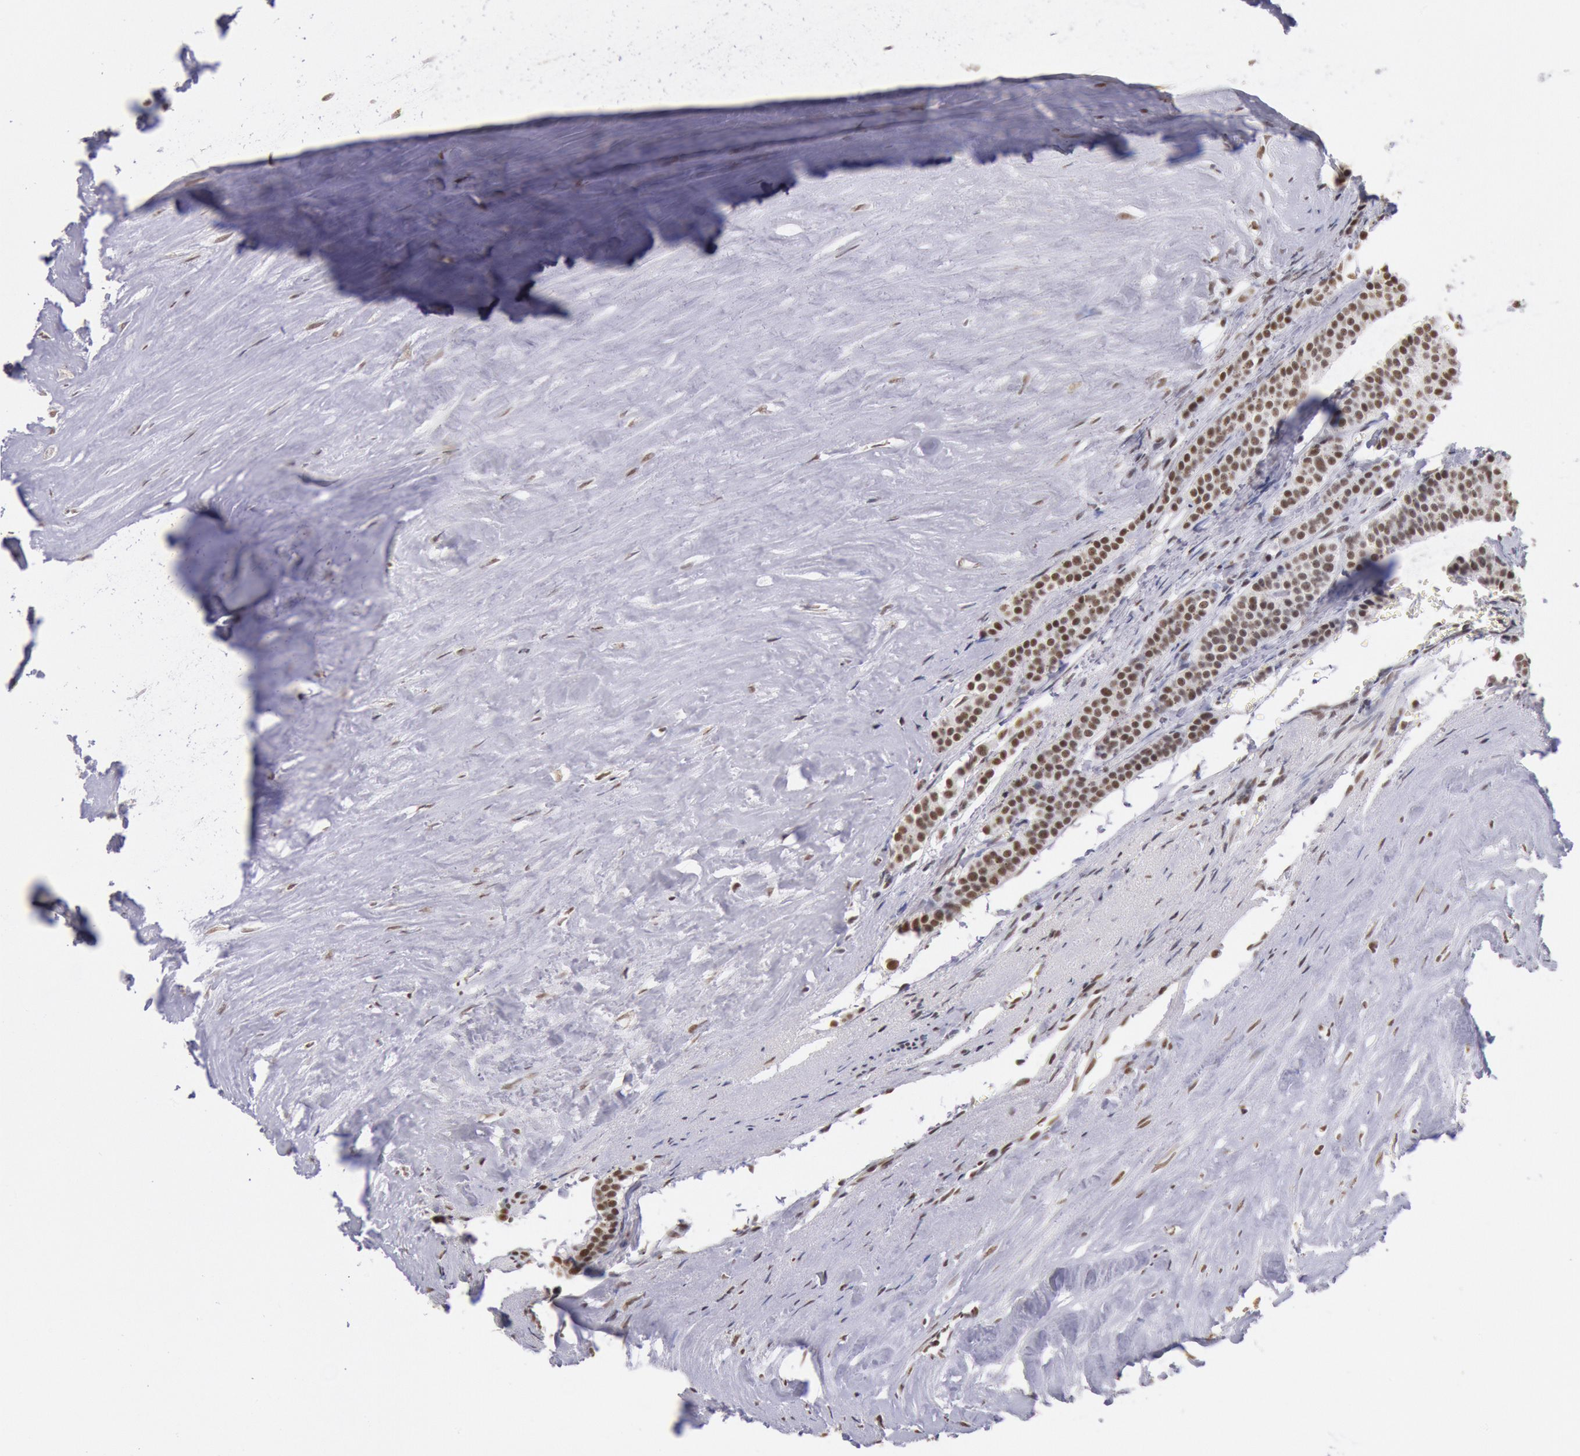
{"staining": {"intensity": "moderate", "quantity": ">75%", "location": "nuclear"}, "tissue": "carcinoid", "cell_type": "Tumor cells", "image_type": "cancer", "snomed": [{"axis": "morphology", "description": "Carcinoid, malignant, NOS"}, {"axis": "topography", "description": "Small intestine"}], "caption": "Malignant carcinoid tissue displays moderate nuclear positivity in approximately >75% of tumor cells, visualized by immunohistochemistry.", "gene": "SNRPD3", "patient": {"sex": "male", "age": 63}}